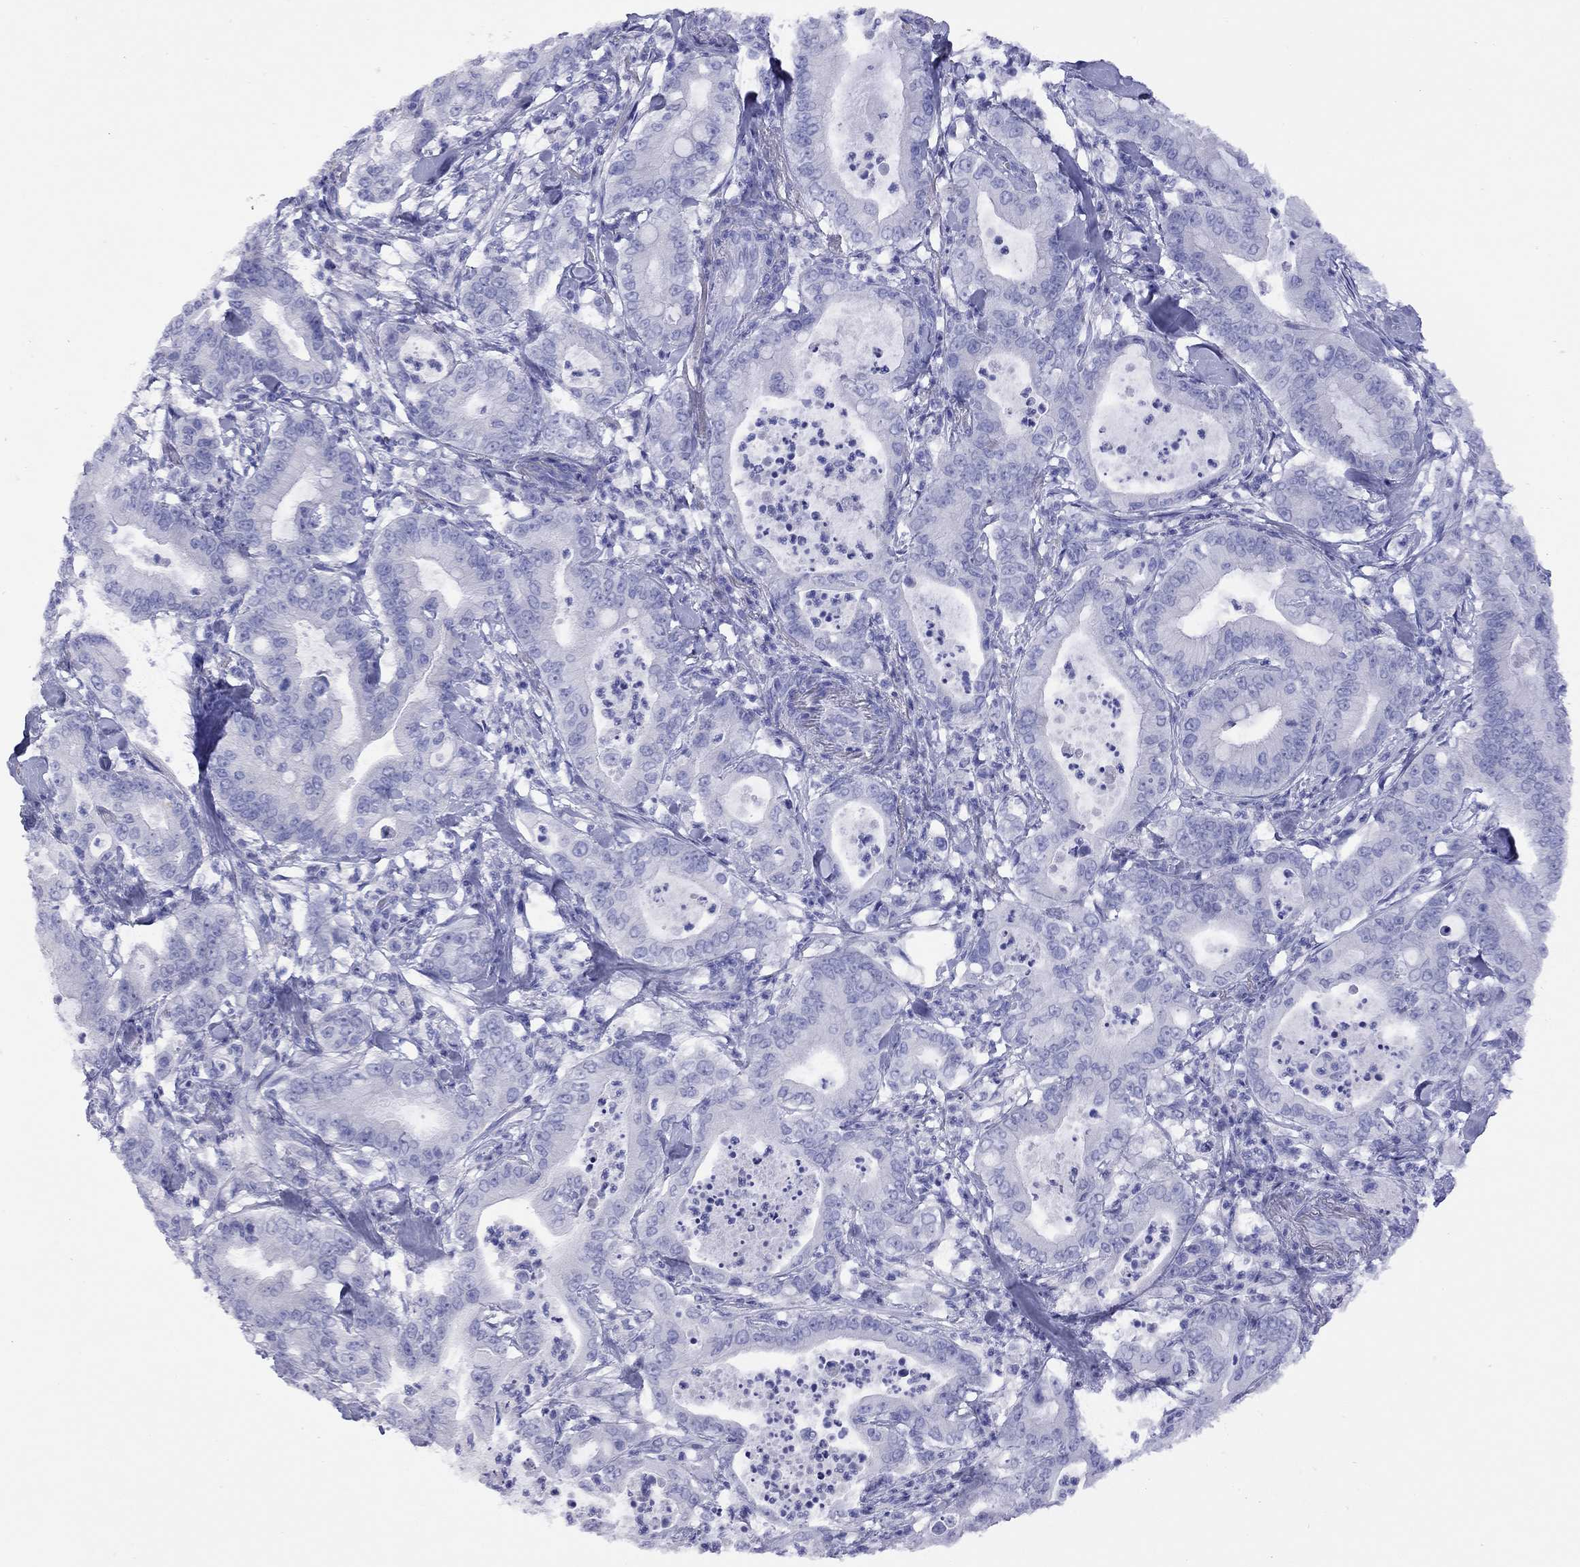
{"staining": {"intensity": "negative", "quantity": "none", "location": "none"}, "tissue": "pancreatic cancer", "cell_type": "Tumor cells", "image_type": "cancer", "snomed": [{"axis": "morphology", "description": "Adenocarcinoma, NOS"}, {"axis": "topography", "description": "Pancreas"}], "caption": "The photomicrograph shows no significant positivity in tumor cells of adenocarcinoma (pancreatic). (DAB (3,3'-diaminobenzidine) IHC with hematoxylin counter stain).", "gene": "FIGLA", "patient": {"sex": "male", "age": 71}}